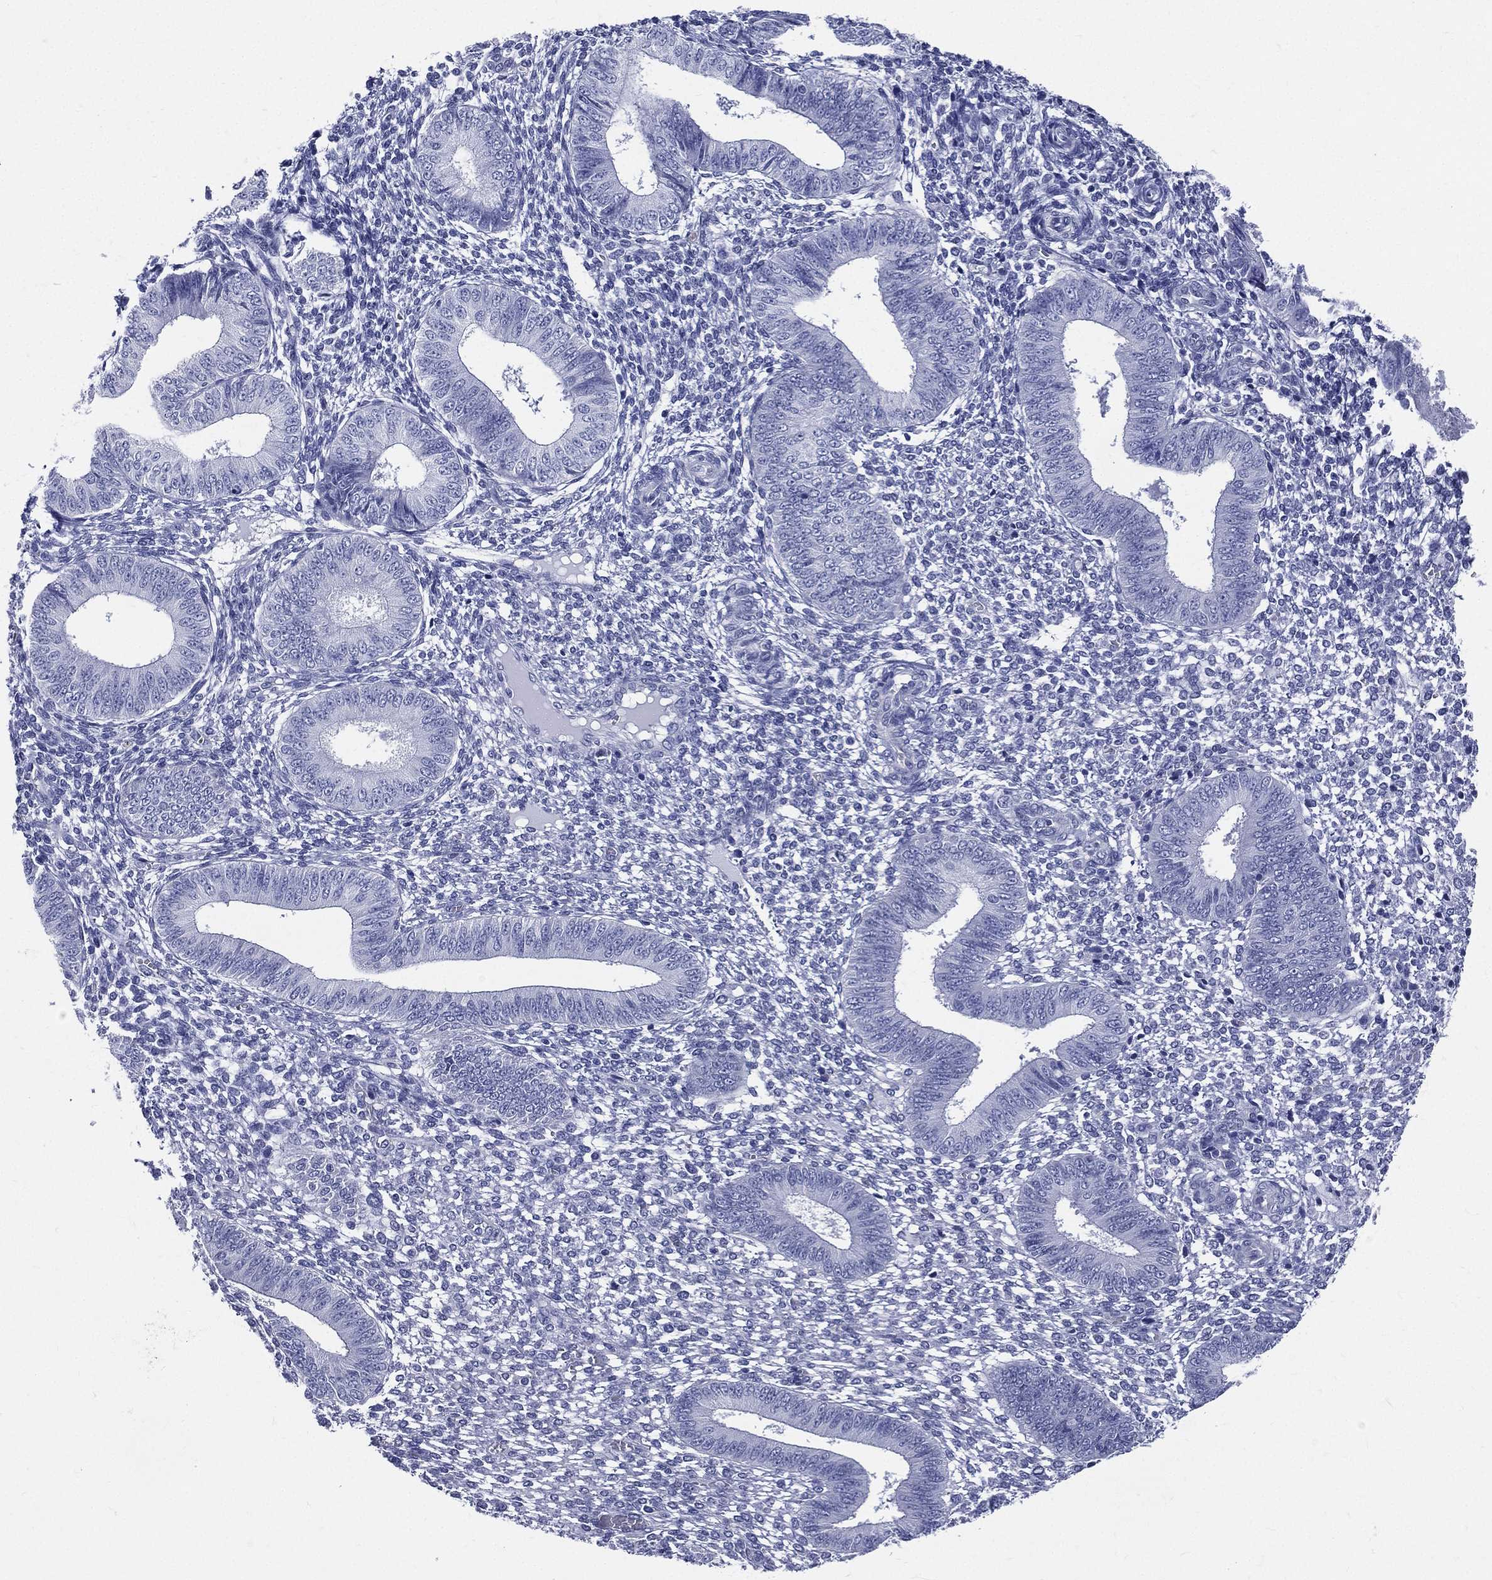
{"staining": {"intensity": "negative", "quantity": "none", "location": "none"}, "tissue": "endometrium", "cell_type": "Cells in endometrial stroma", "image_type": "normal", "snomed": [{"axis": "morphology", "description": "Normal tissue, NOS"}, {"axis": "topography", "description": "Endometrium"}], "caption": "Immunohistochemistry image of benign endometrium: human endometrium stained with DAB (3,3'-diaminobenzidine) exhibits no significant protein expression in cells in endometrial stroma. The staining is performed using DAB (3,3'-diaminobenzidine) brown chromogen with nuclei counter-stained in using hematoxylin.", "gene": "DPYS", "patient": {"sex": "female", "age": 42}}